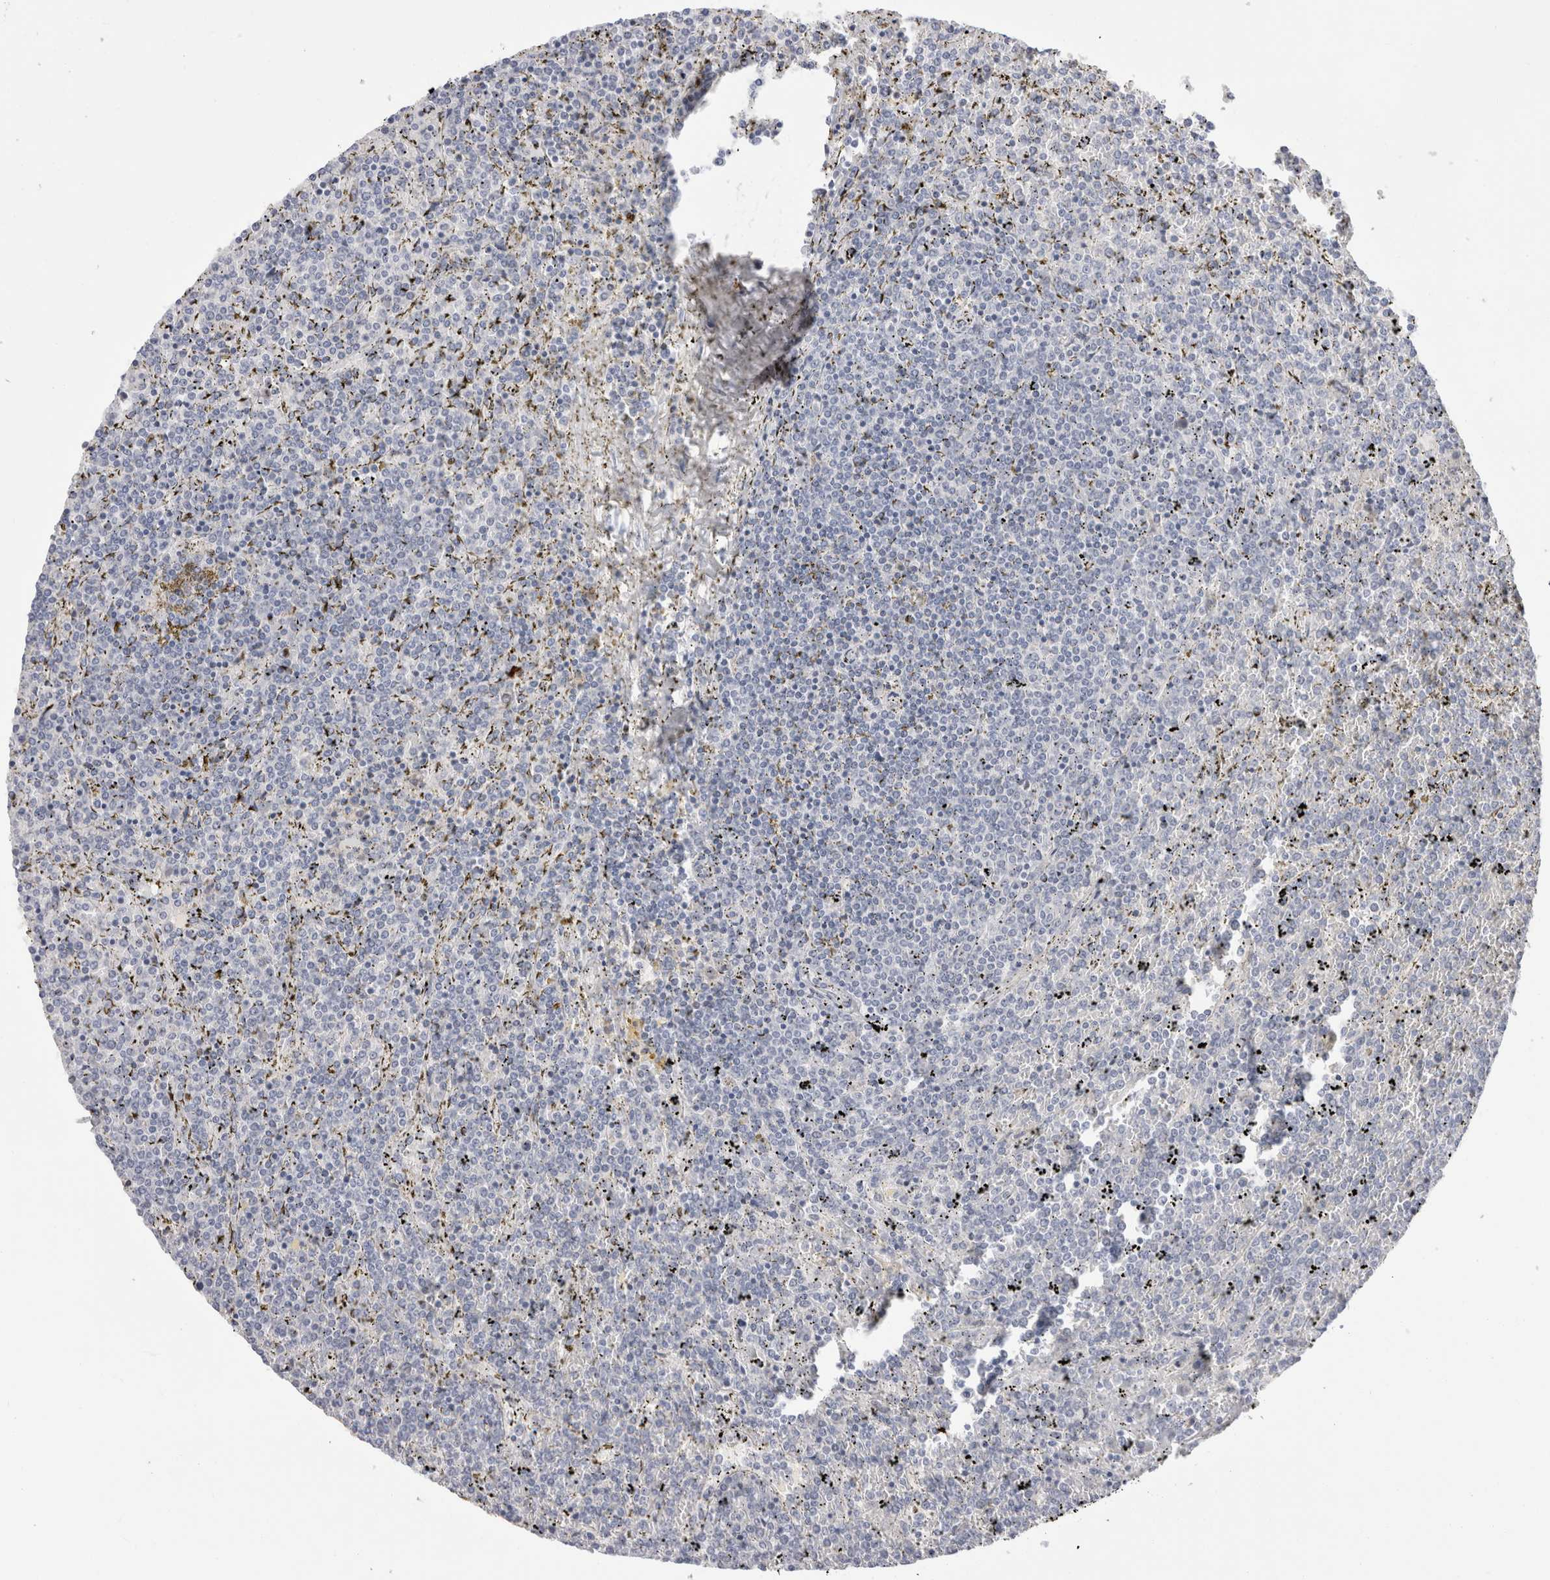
{"staining": {"intensity": "negative", "quantity": "none", "location": "none"}, "tissue": "lymphoma", "cell_type": "Tumor cells", "image_type": "cancer", "snomed": [{"axis": "morphology", "description": "Malignant lymphoma, non-Hodgkin's type, Low grade"}, {"axis": "topography", "description": "Spleen"}], "caption": "Immunohistochemistry (IHC) of human low-grade malignant lymphoma, non-Hodgkin's type displays no positivity in tumor cells.", "gene": "SPINK2", "patient": {"sex": "female", "age": 19}}